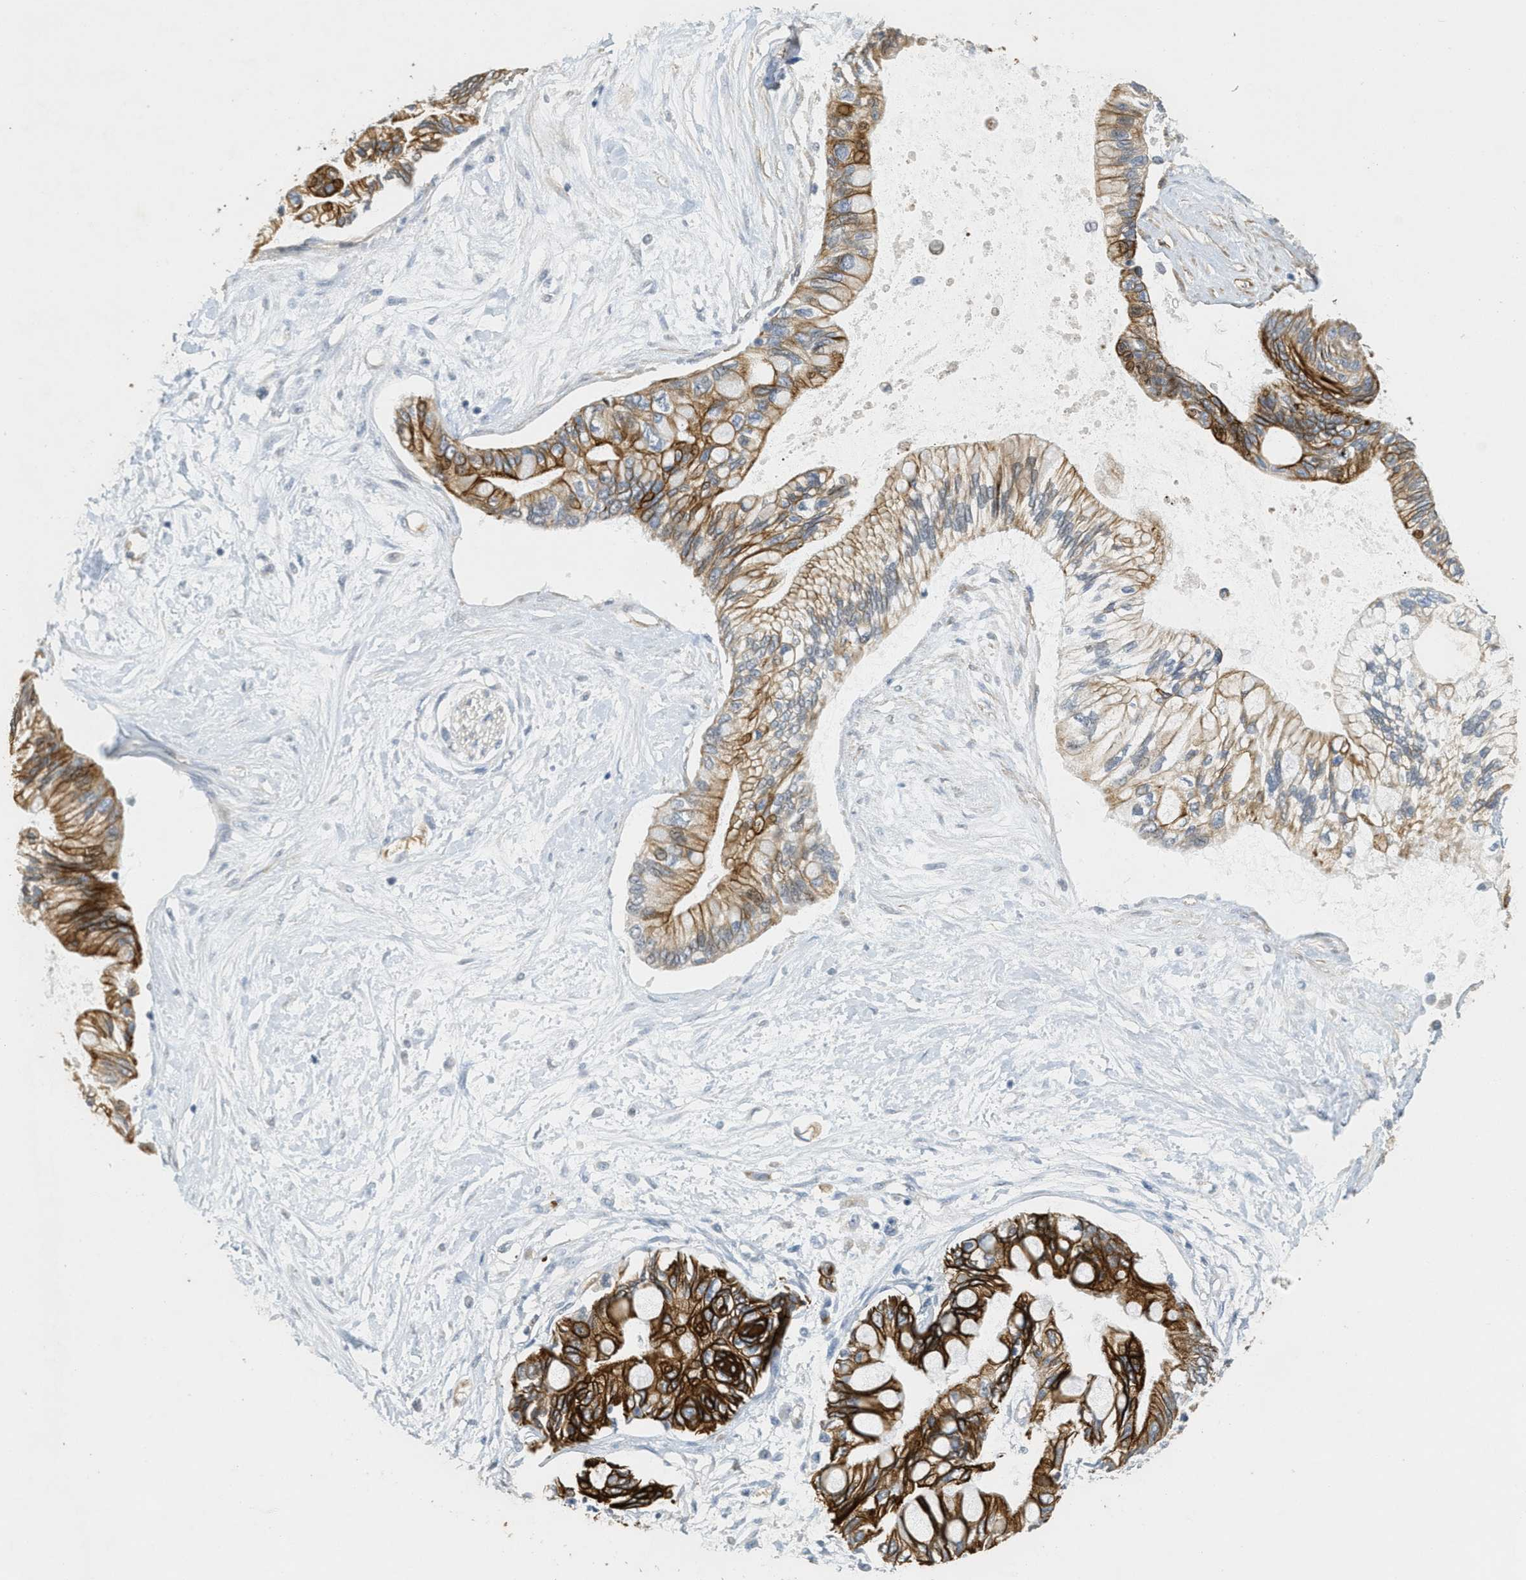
{"staining": {"intensity": "strong", "quantity": ">75%", "location": "cytoplasmic/membranous"}, "tissue": "pancreatic cancer", "cell_type": "Tumor cells", "image_type": "cancer", "snomed": [{"axis": "morphology", "description": "Adenocarcinoma, NOS"}, {"axis": "topography", "description": "Pancreas"}], "caption": "Immunohistochemical staining of human adenocarcinoma (pancreatic) displays high levels of strong cytoplasmic/membranous protein positivity in about >75% of tumor cells.", "gene": "MRS2", "patient": {"sex": "female", "age": 77}}